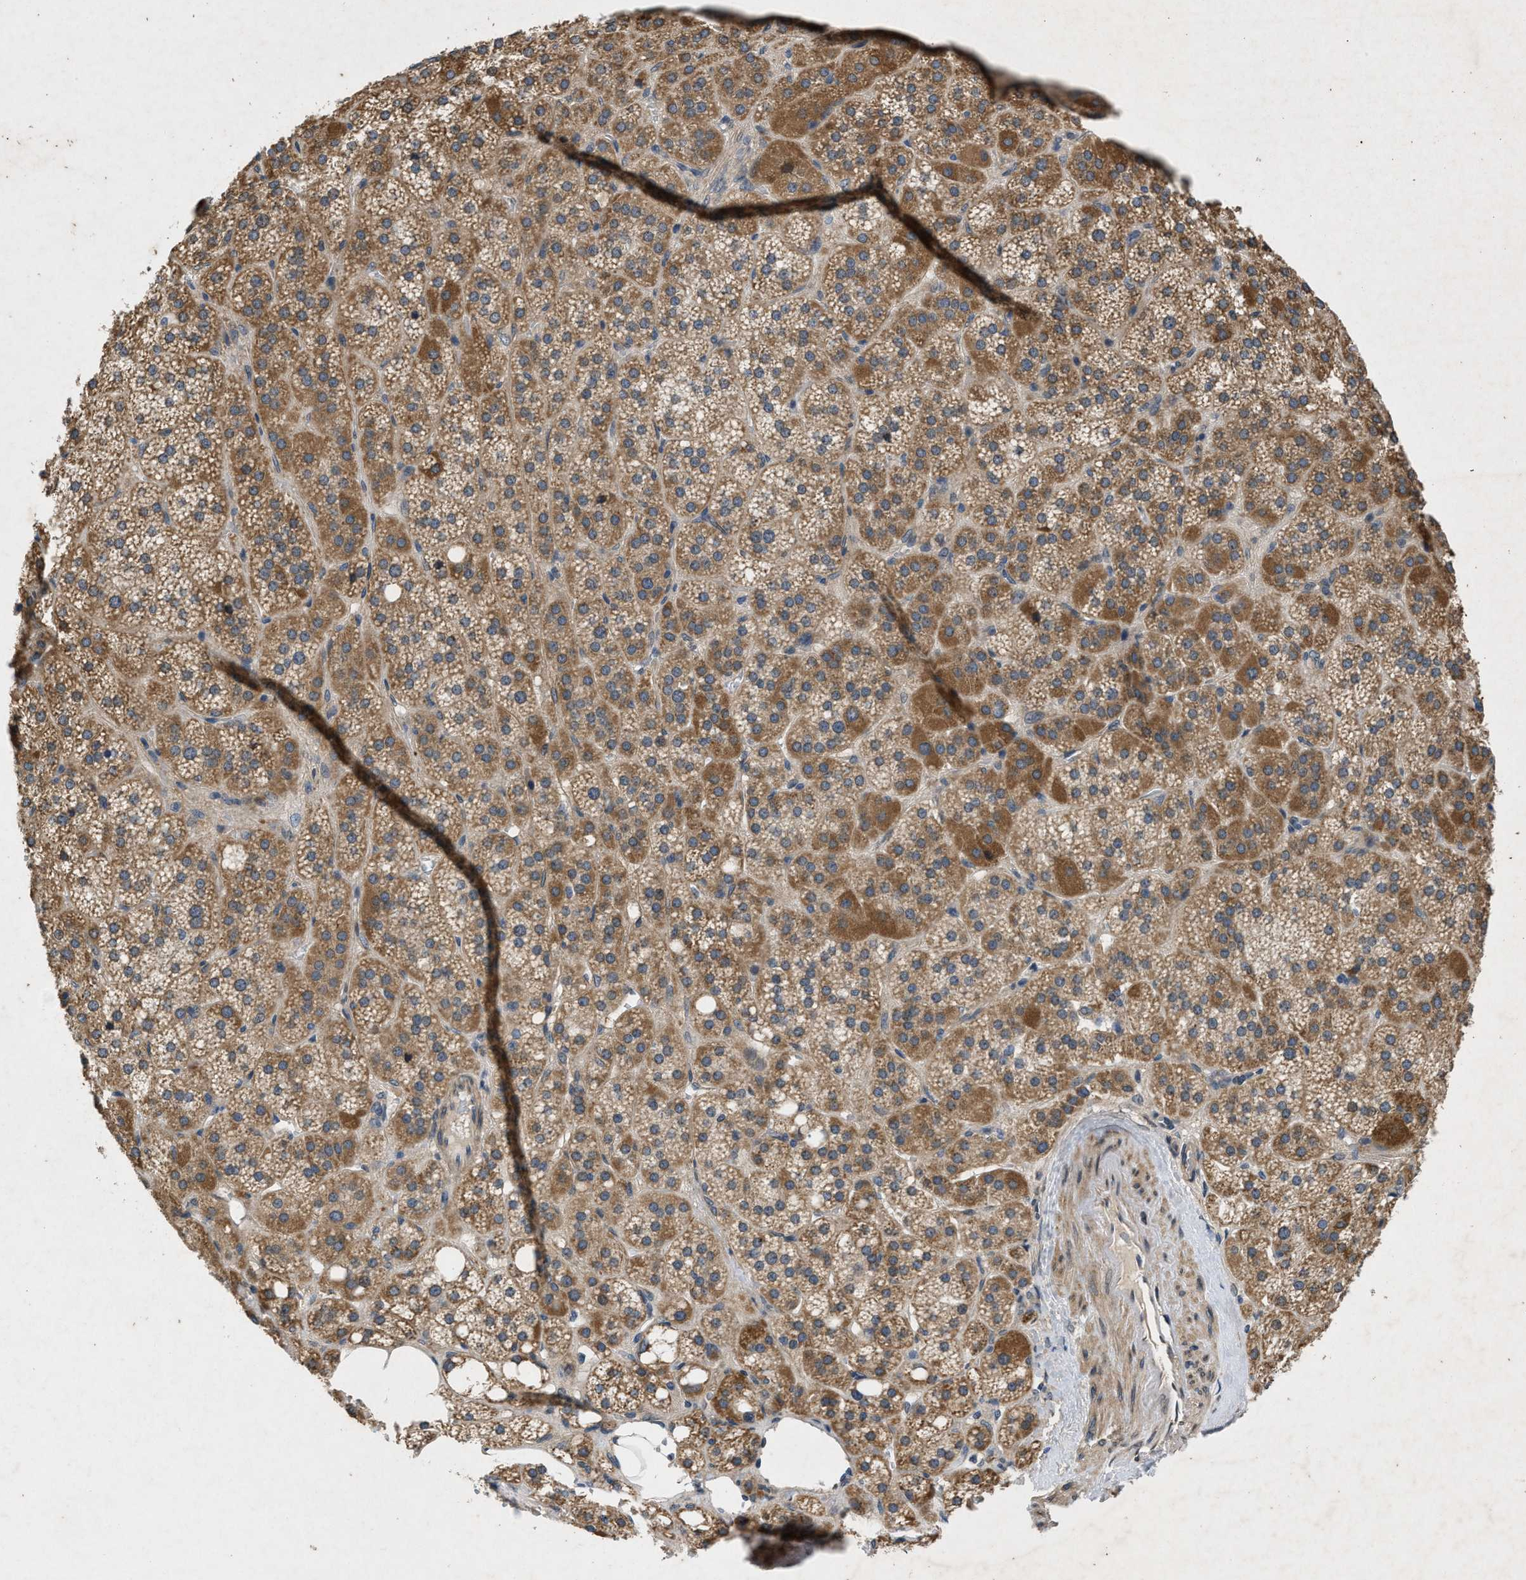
{"staining": {"intensity": "moderate", "quantity": ">75%", "location": "cytoplasmic/membranous"}, "tissue": "adrenal gland", "cell_type": "Glandular cells", "image_type": "normal", "snomed": [{"axis": "morphology", "description": "Normal tissue, NOS"}, {"axis": "topography", "description": "Adrenal gland"}], "caption": "Moderate cytoplasmic/membranous staining for a protein is appreciated in about >75% of glandular cells of unremarkable adrenal gland using immunohistochemistry.", "gene": "PRKG2", "patient": {"sex": "female", "age": 59}}